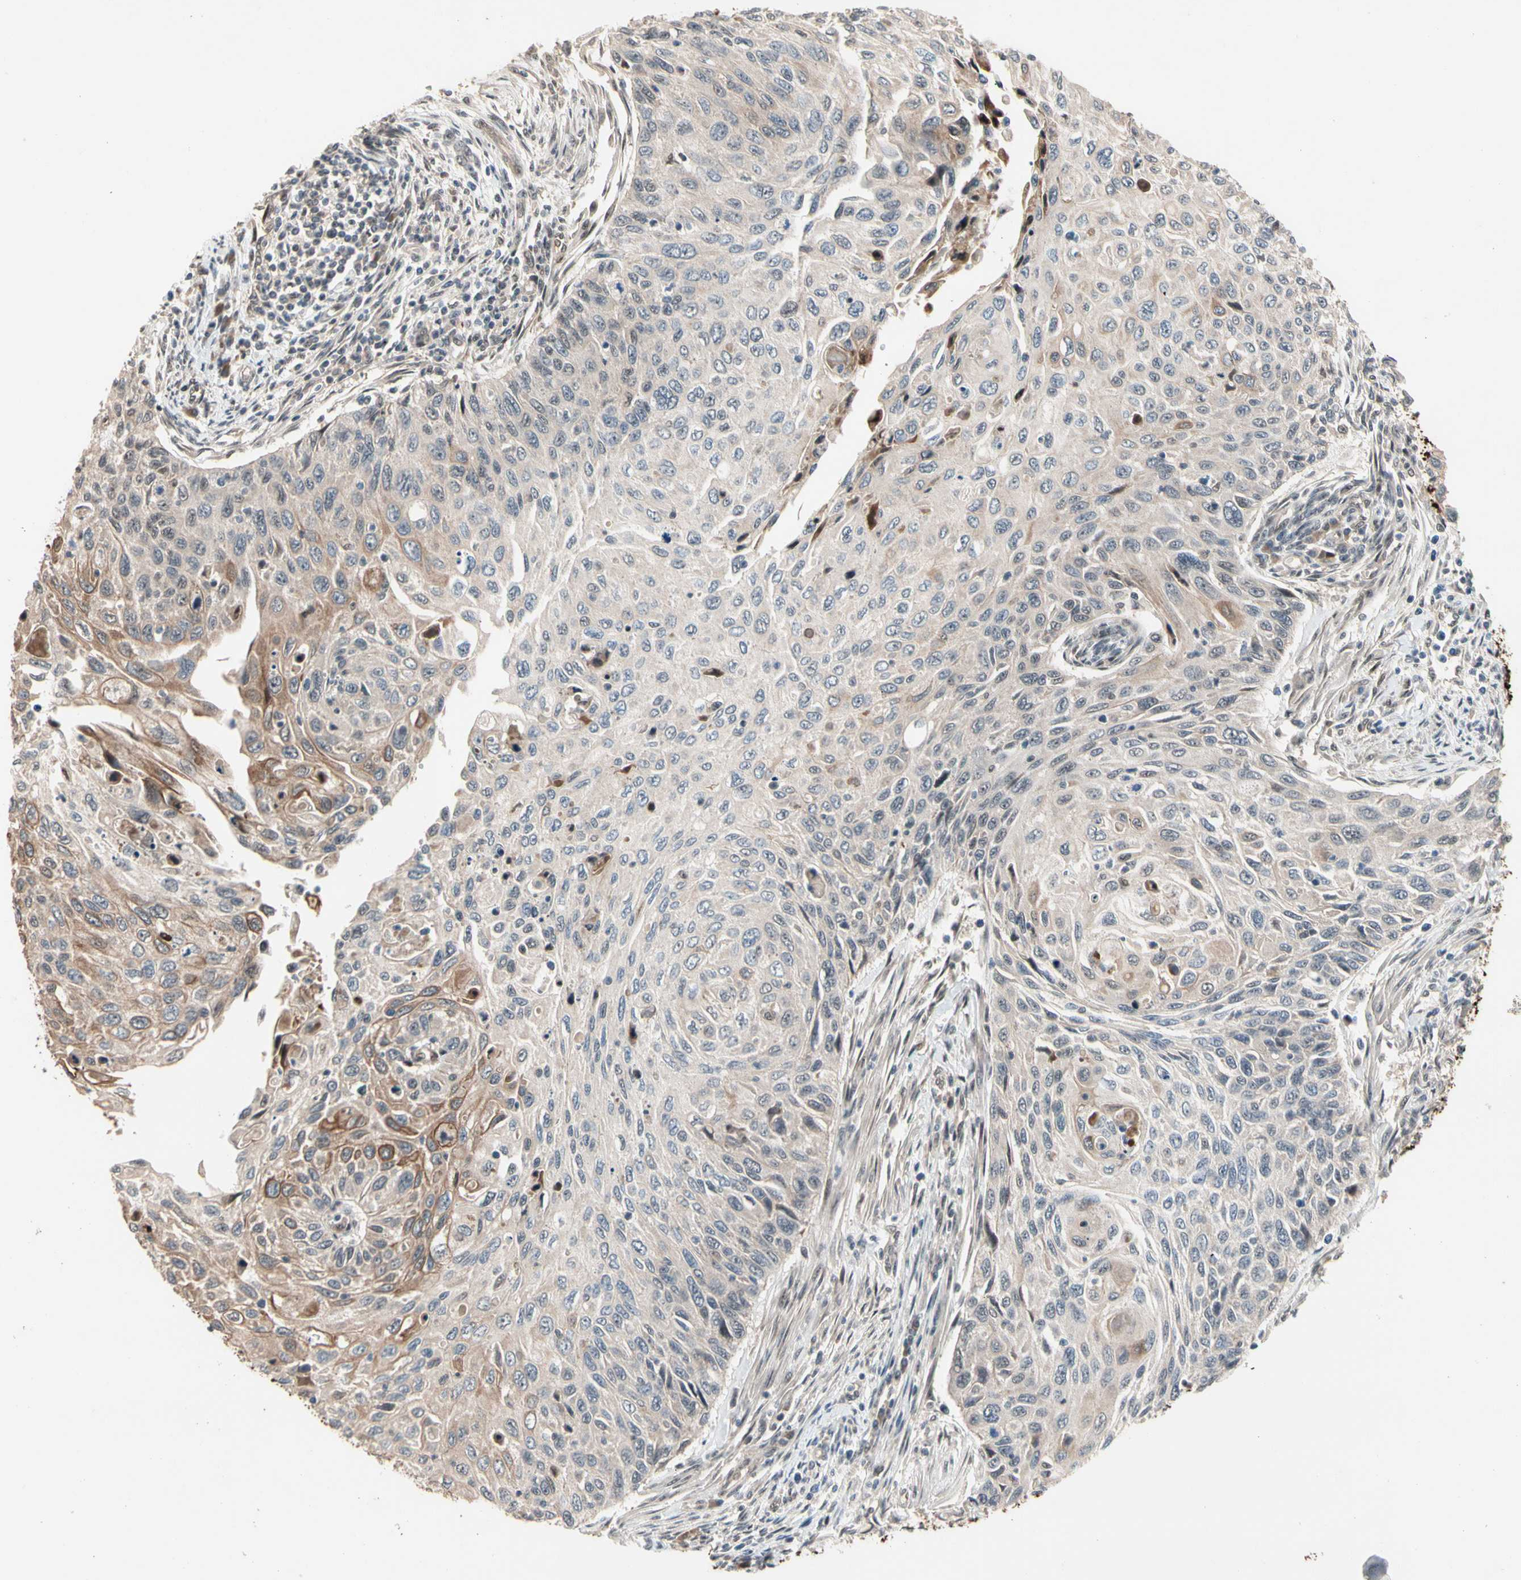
{"staining": {"intensity": "moderate", "quantity": ">75%", "location": "cytoplasmic/membranous"}, "tissue": "cervical cancer", "cell_type": "Tumor cells", "image_type": "cancer", "snomed": [{"axis": "morphology", "description": "Squamous cell carcinoma, NOS"}, {"axis": "topography", "description": "Cervix"}], "caption": "Cervical cancer (squamous cell carcinoma) stained with DAB (3,3'-diaminobenzidine) immunohistochemistry (IHC) demonstrates medium levels of moderate cytoplasmic/membranous positivity in about >75% of tumor cells.", "gene": "NGEF", "patient": {"sex": "female", "age": 70}}